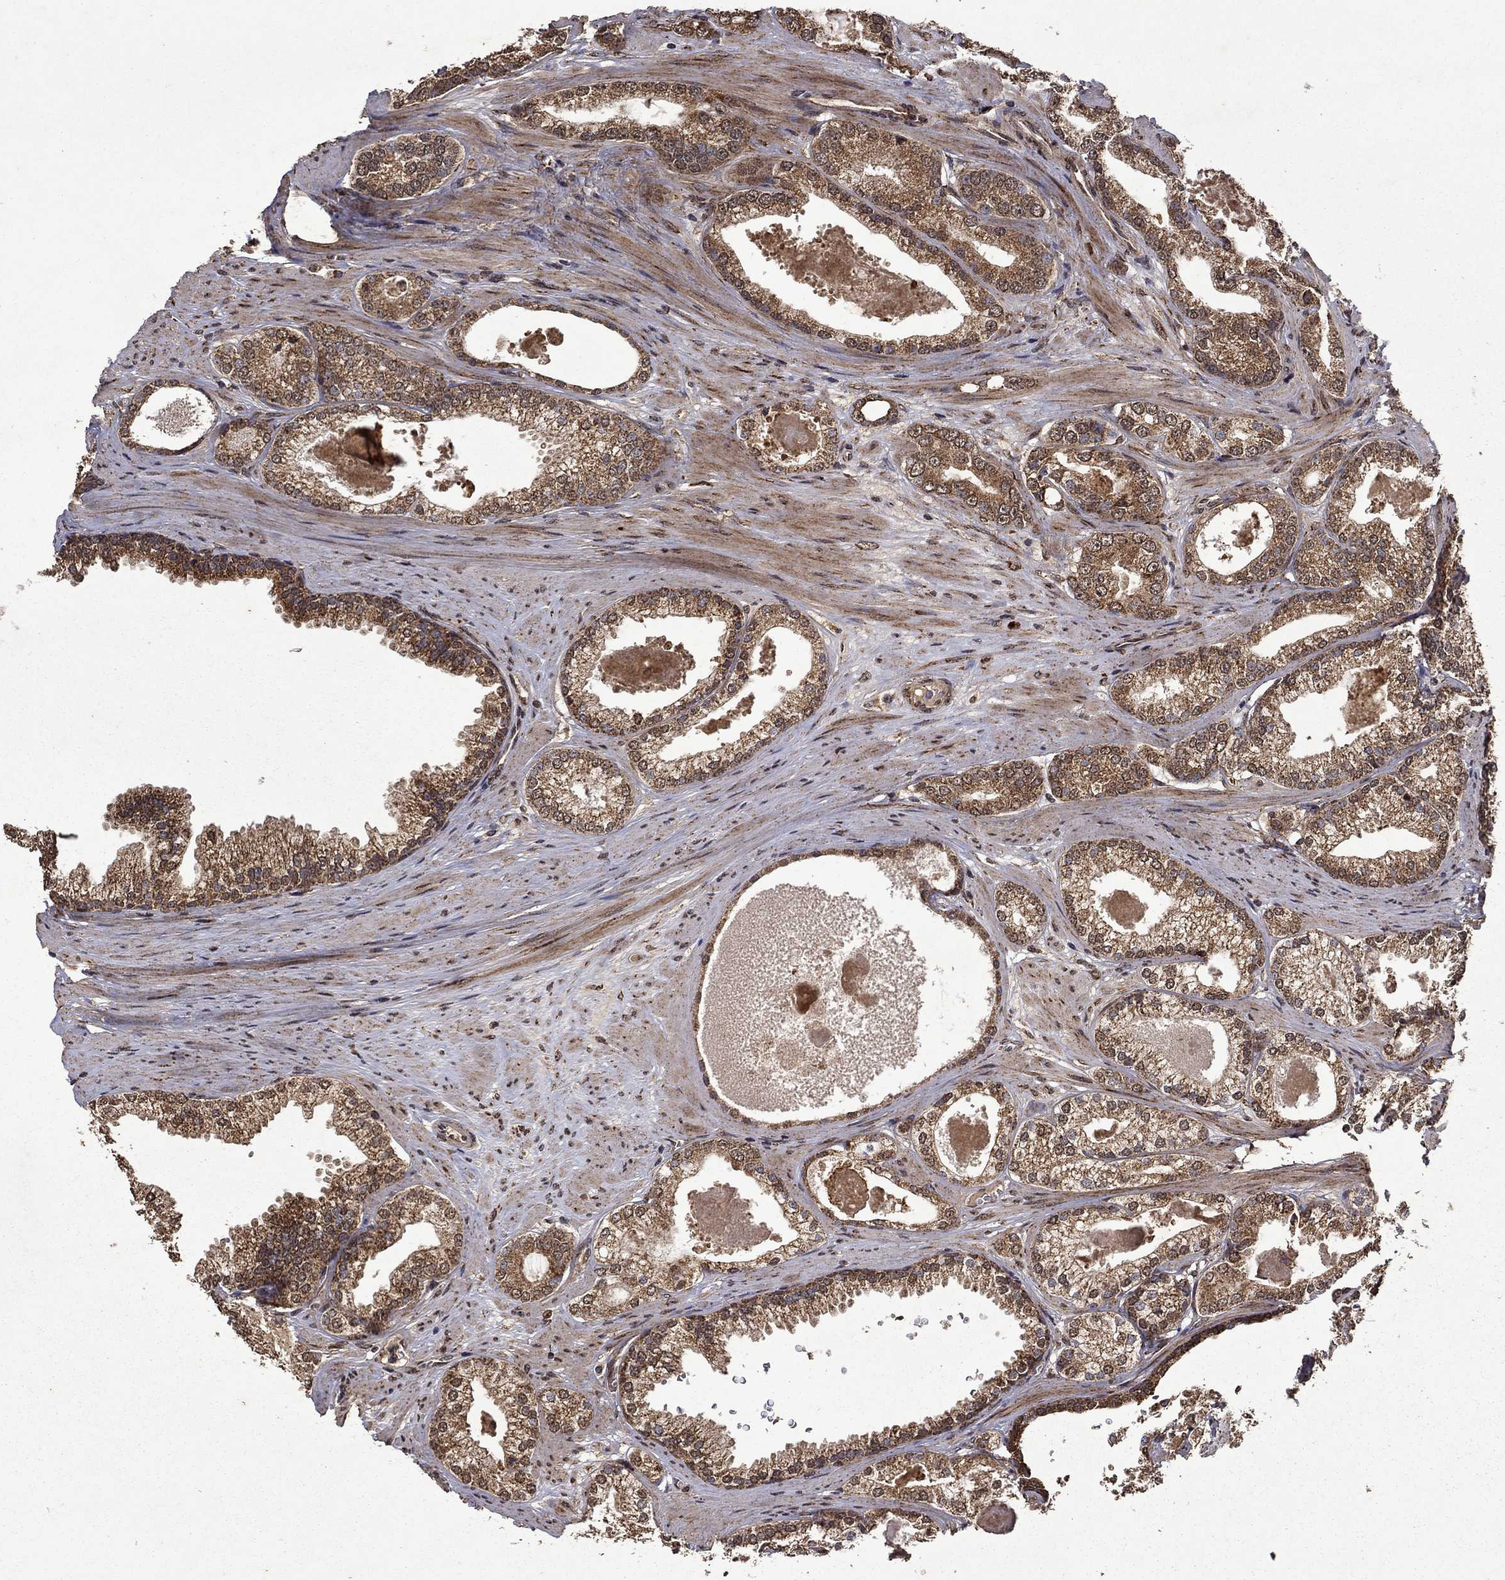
{"staining": {"intensity": "strong", "quantity": ">75%", "location": "cytoplasmic/membranous"}, "tissue": "prostate cancer", "cell_type": "Tumor cells", "image_type": "cancer", "snomed": [{"axis": "morphology", "description": "Adenocarcinoma, High grade"}, {"axis": "topography", "description": "Prostate and seminal vesicle, NOS"}], "caption": "About >75% of tumor cells in prostate cancer show strong cytoplasmic/membranous protein expression as visualized by brown immunohistochemical staining.", "gene": "ITM2B", "patient": {"sex": "male", "age": 62}}